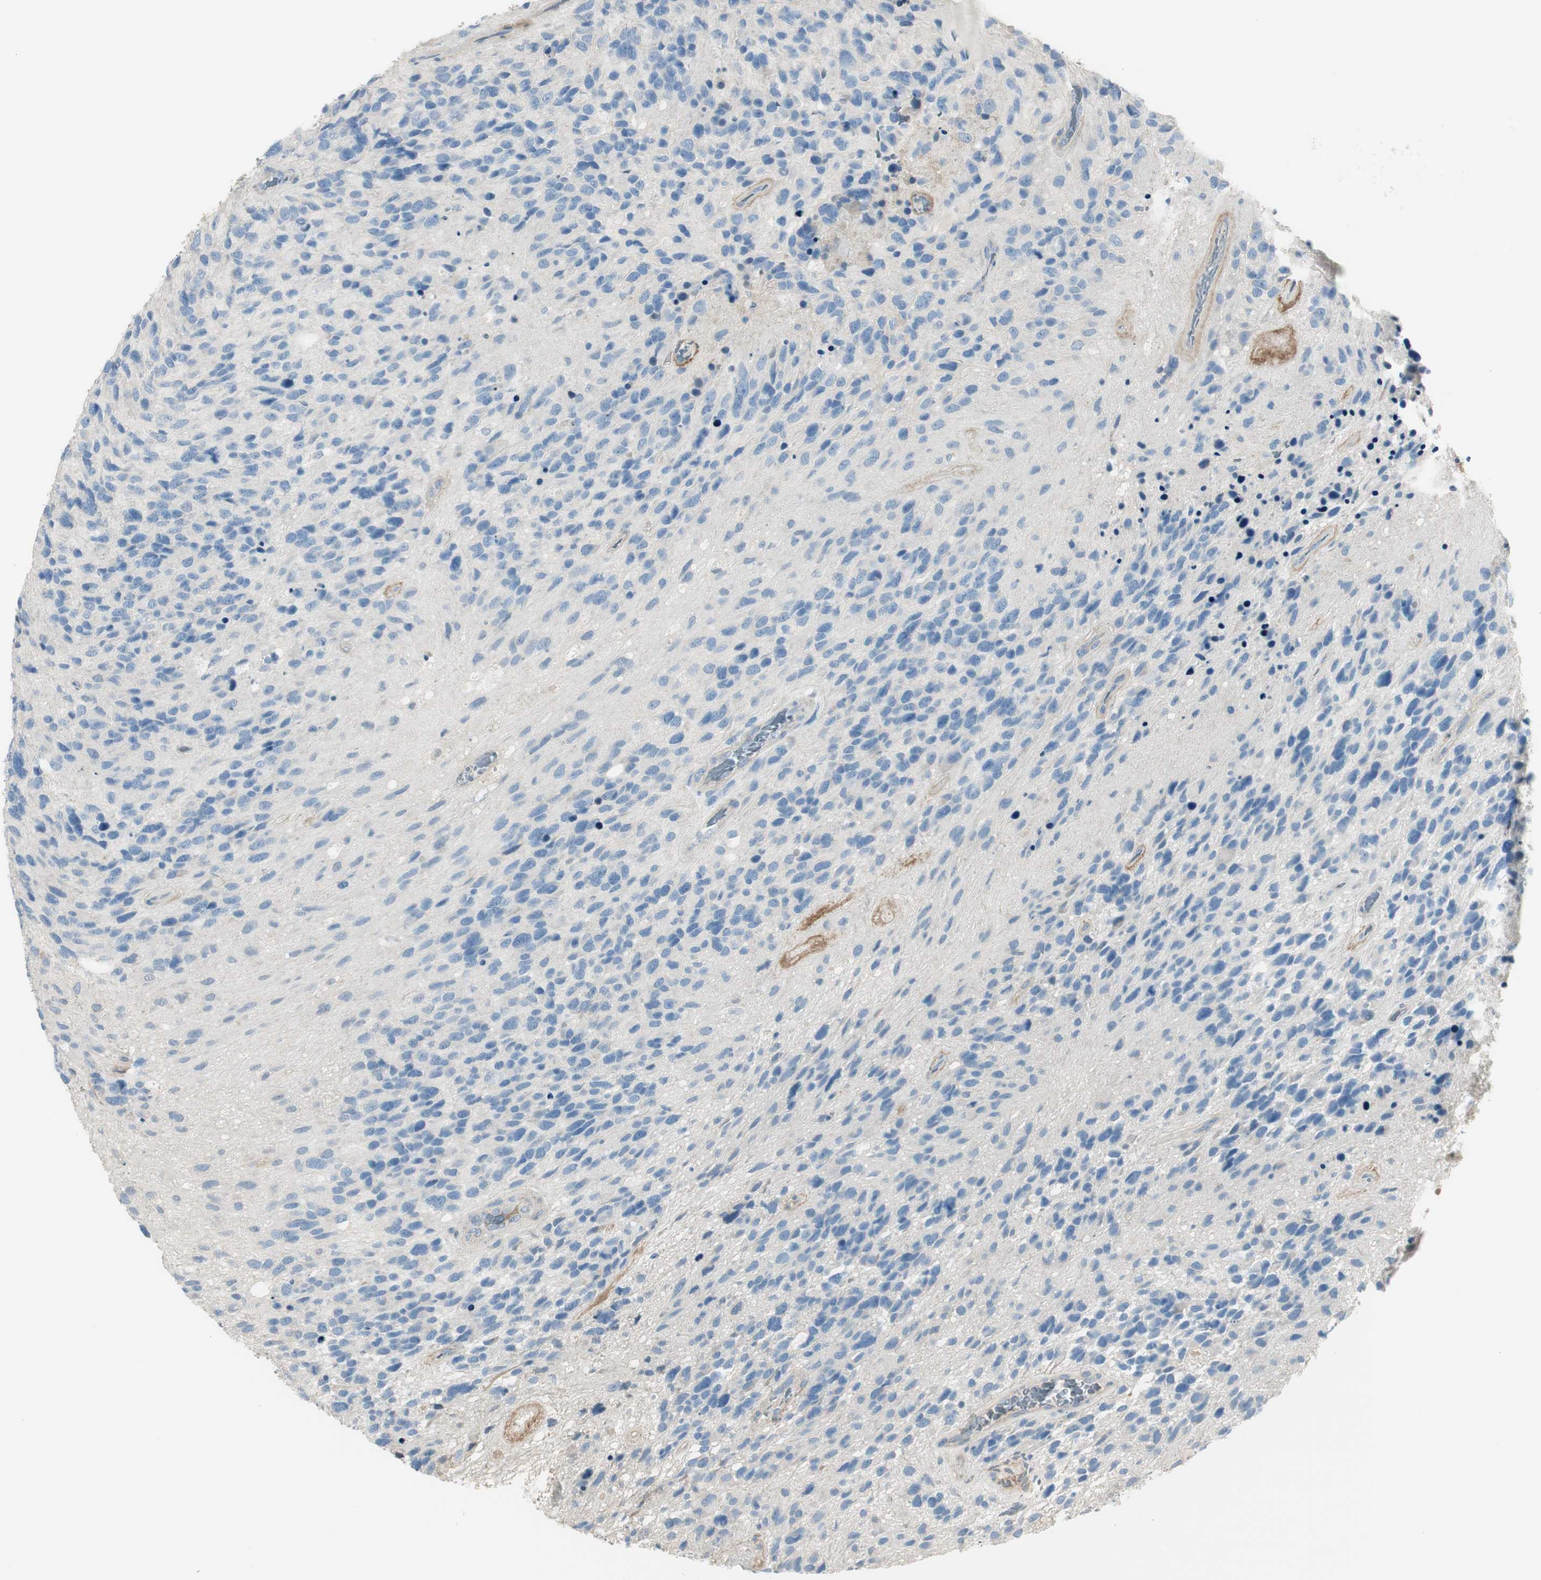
{"staining": {"intensity": "negative", "quantity": "none", "location": "none"}, "tissue": "glioma", "cell_type": "Tumor cells", "image_type": "cancer", "snomed": [{"axis": "morphology", "description": "Glioma, malignant, High grade"}, {"axis": "topography", "description": "Brain"}], "caption": "An IHC image of malignant glioma (high-grade) is shown. There is no staining in tumor cells of malignant glioma (high-grade). (Immunohistochemistry (ihc), brightfield microscopy, high magnification).", "gene": "EVA1A", "patient": {"sex": "female", "age": 58}}